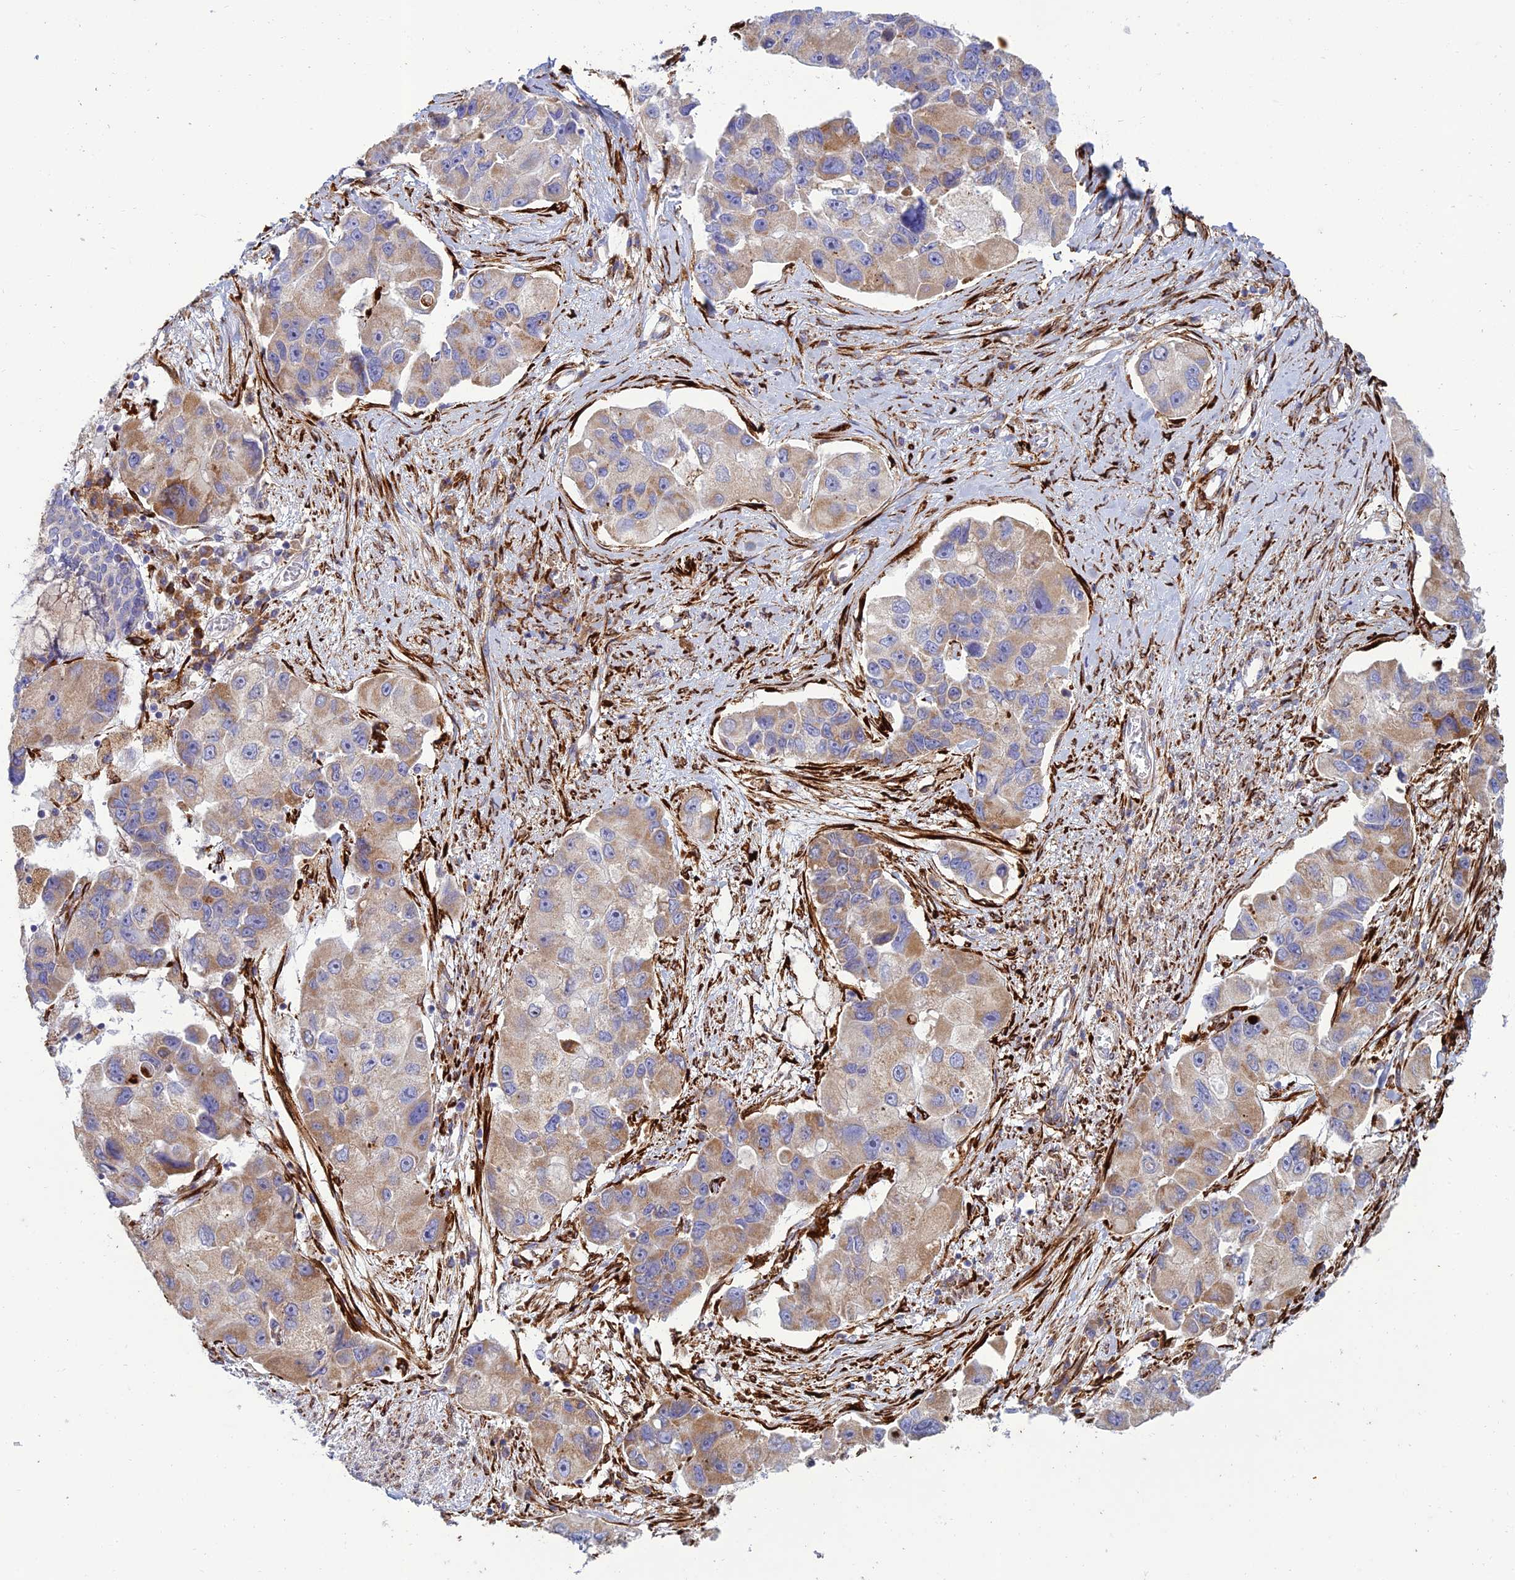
{"staining": {"intensity": "weak", "quantity": "25%-75%", "location": "cytoplasmic/membranous"}, "tissue": "lung cancer", "cell_type": "Tumor cells", "image_type": "cancer", "snomed": [{"axis": "morphology", "description": "Adenocarcinoma, NOS"}, {"axis": "topography", "description": "Lung"}], "caption": "Protein analysis of lung adenocarcinoma tissue exhibits weak cytoplasmic/membranous positivity in approximately 25%-75% of tumor cells.", "gene": "RCN3", "patient": {"sex": "female", "age": 54}}